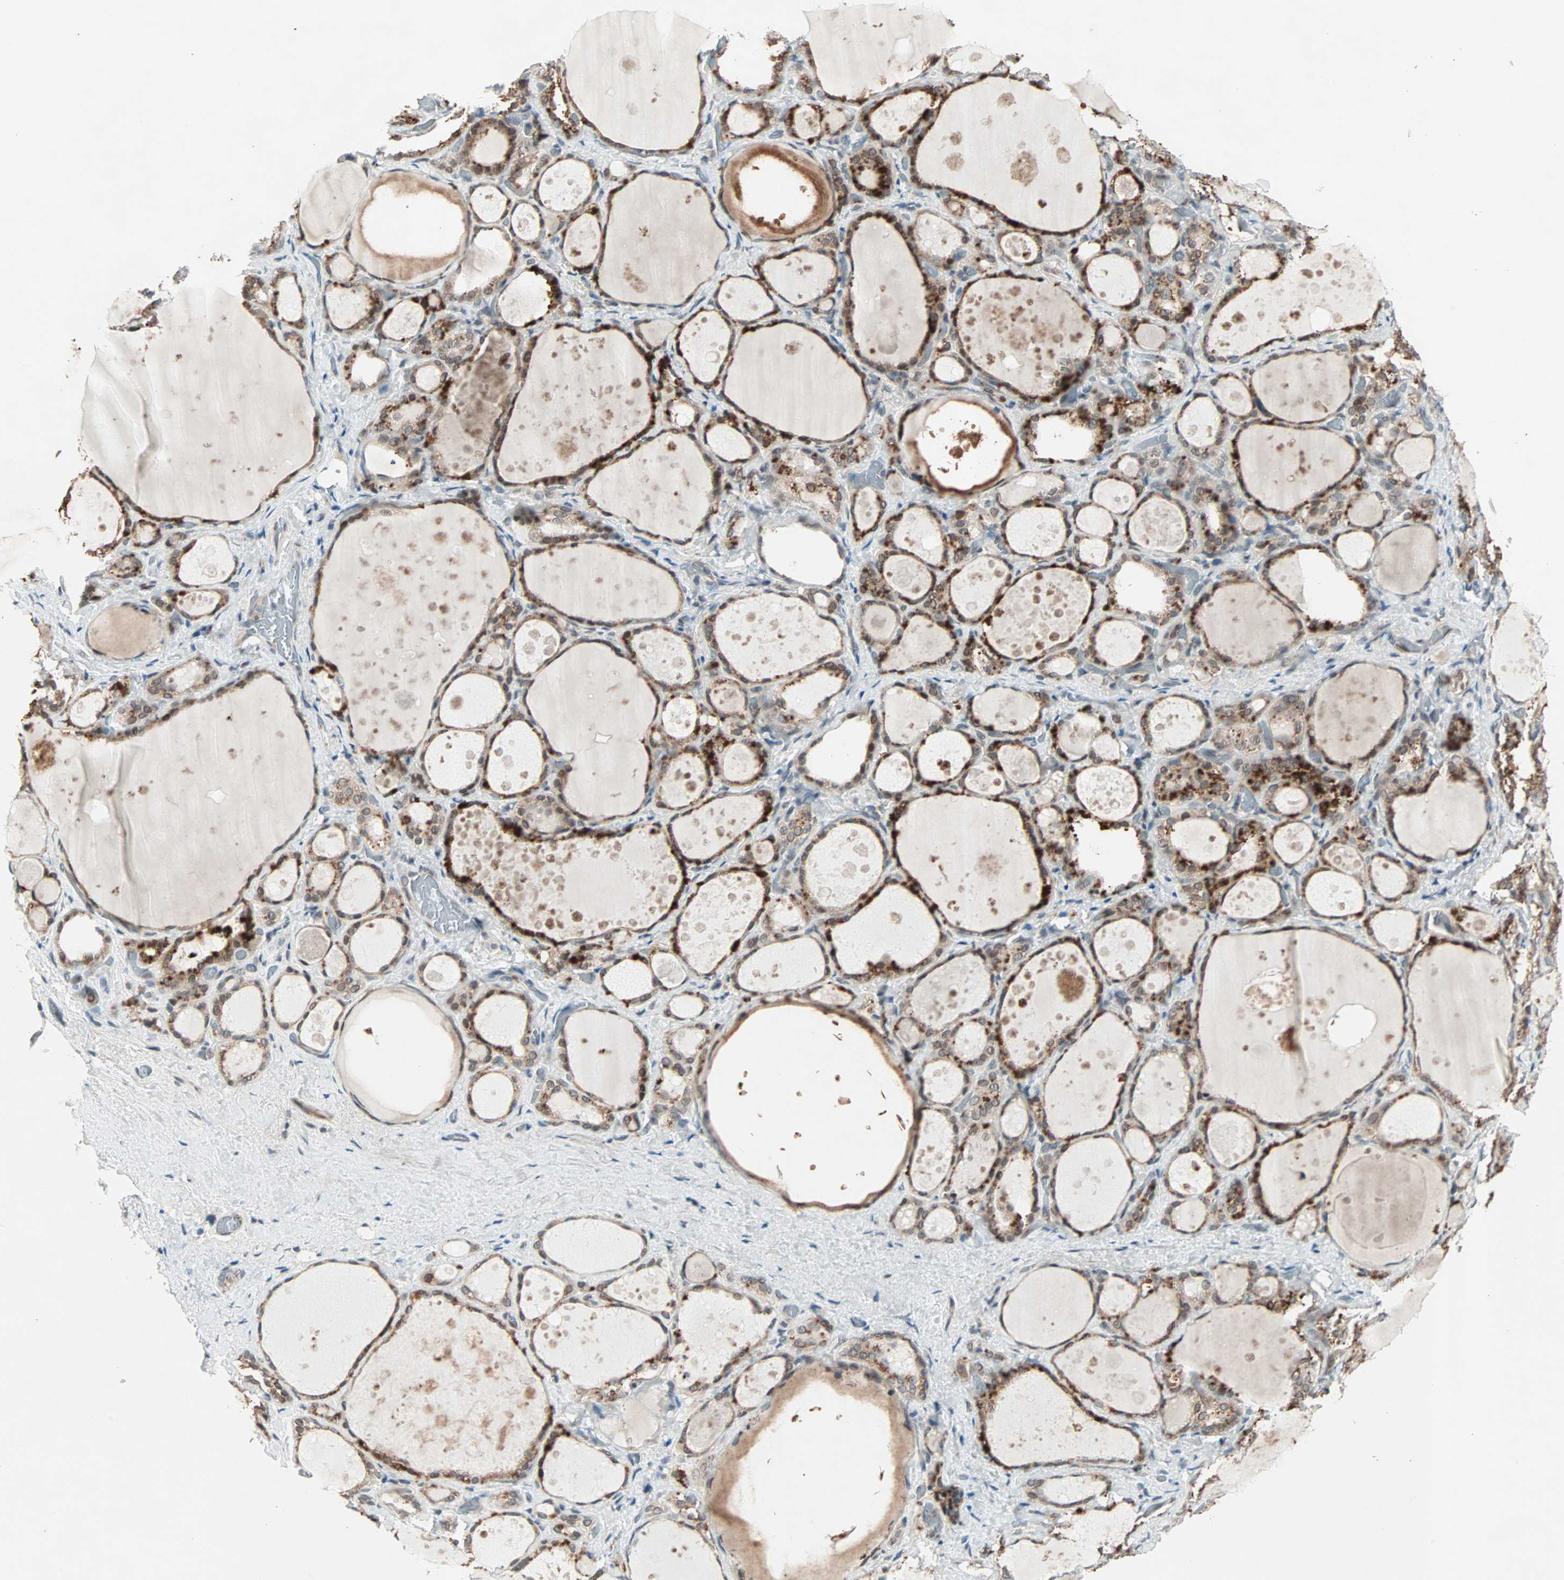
{"staining": {"intensity": "strong", "quantity": ">75%", "location": "cytoplasmic/membranous"}, "tissue": "thyroid gland", "cell_type": "Glandular cells", "image_type": "normal", "snomed": [{"axis": "morphology", "description": "Normal tissue, NOS"}, {"axis": "topography", "description": "Thyroid gland"}], "caption": "The micrograph demonstrates a brown stain indicating the presence of a protein in the cytoplasmic/membranous of glandular cells in thyroid gland. (Stains: DAB in brown, nuclei in blue, Microscopy: brightfield microscopy at high magnification).", "gene": "PGBD1", "patient": {"sex": "female", "age": 75}}